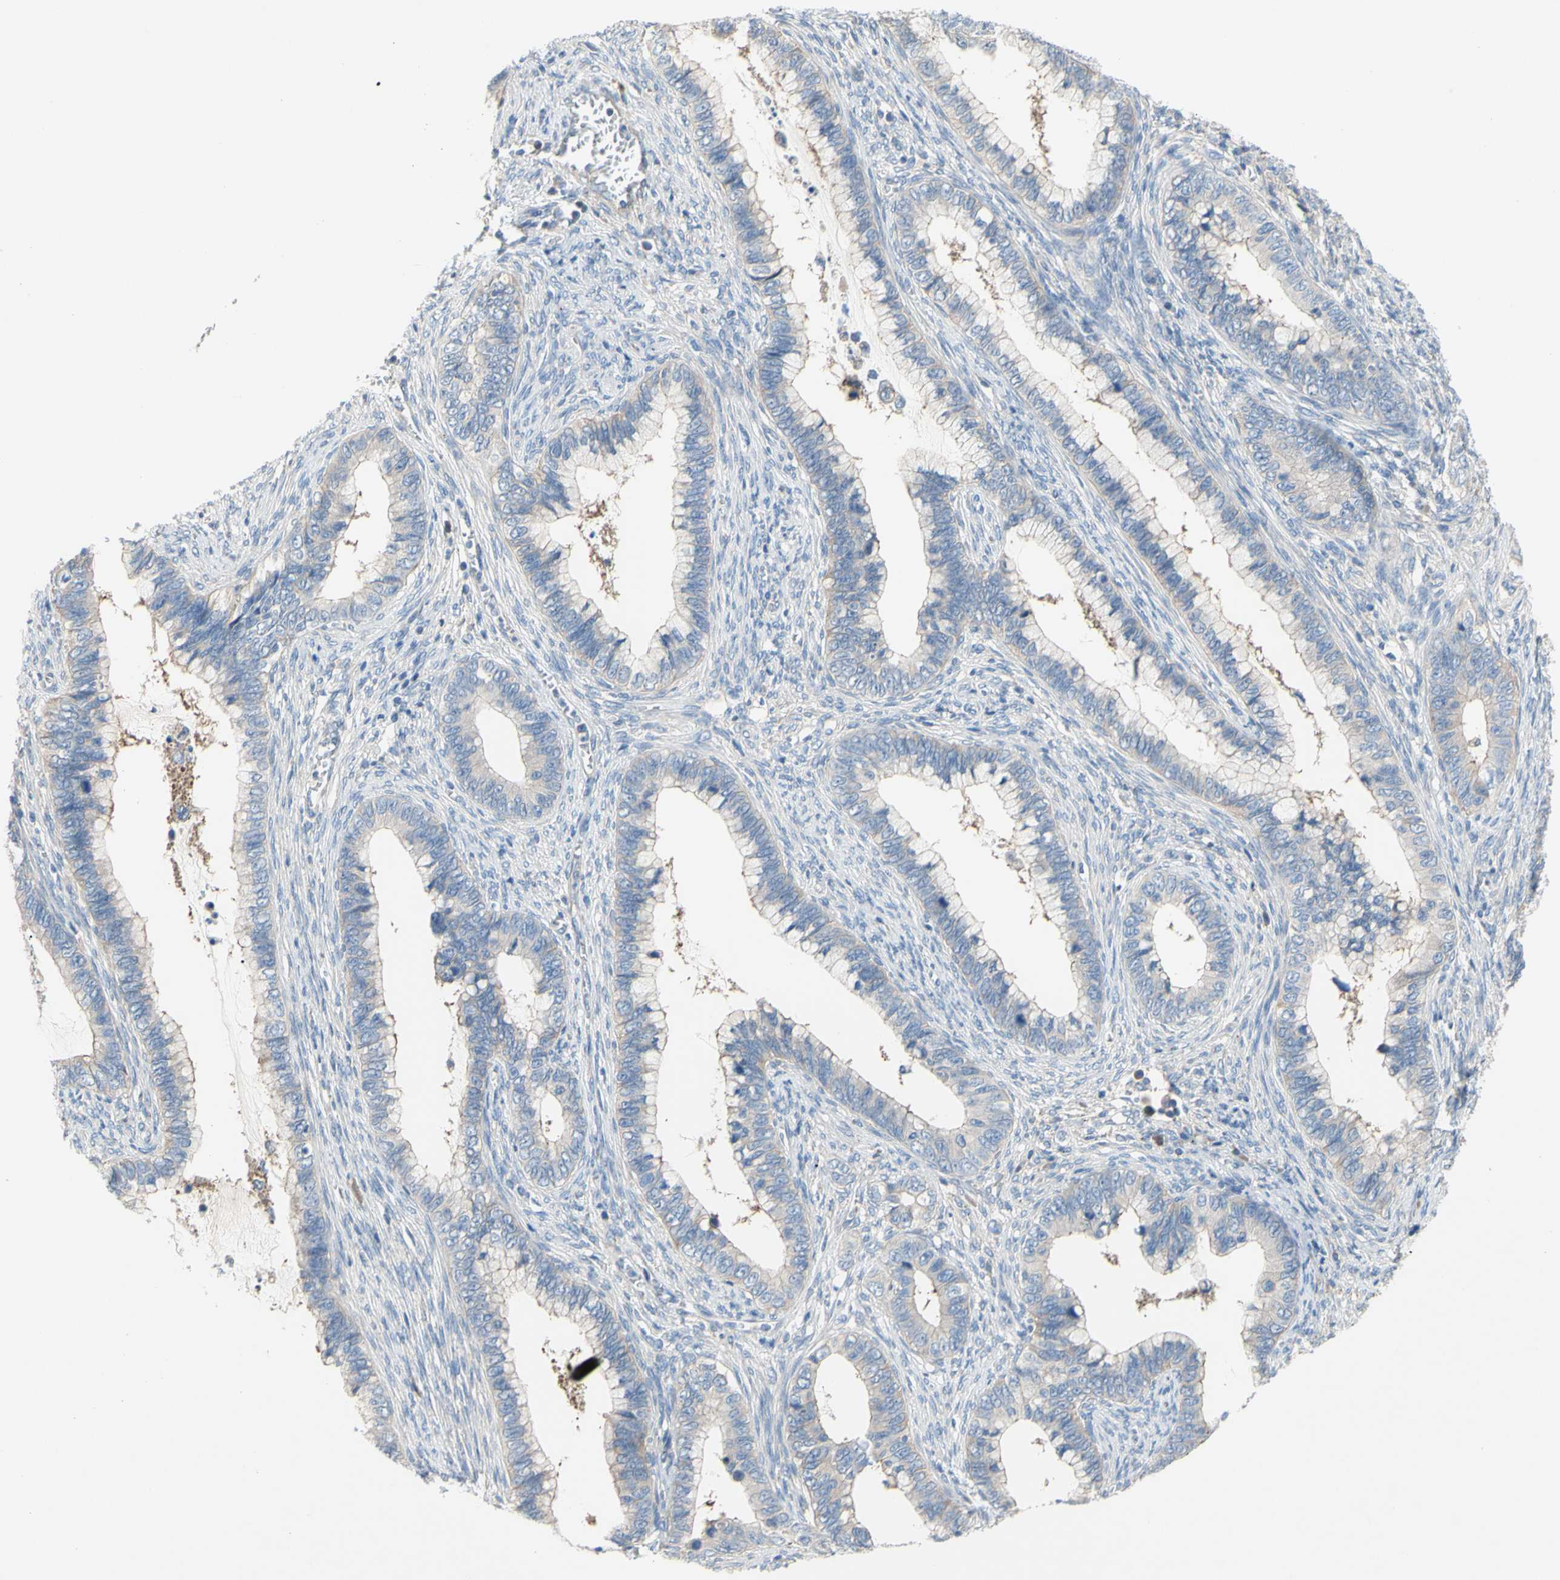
{"staining": {"intensity": "weak", "quantity": "<25%", "location": "cytoplasmic/membranous"}, "tissue": "cervical cancer", "cell_type": "Tumor cells", "image_type": "cancer", "snomed": [{"axis": "morphology", "description": "Adenocarcinoma, NOS"}, {"axis": "topography", "description": "Cervix"}], "caption": "Tumor cells show no significant protein expression in cervical cancer.", "gene": "TMEM59L", "patient": {"sex": "female", "age": 44}}